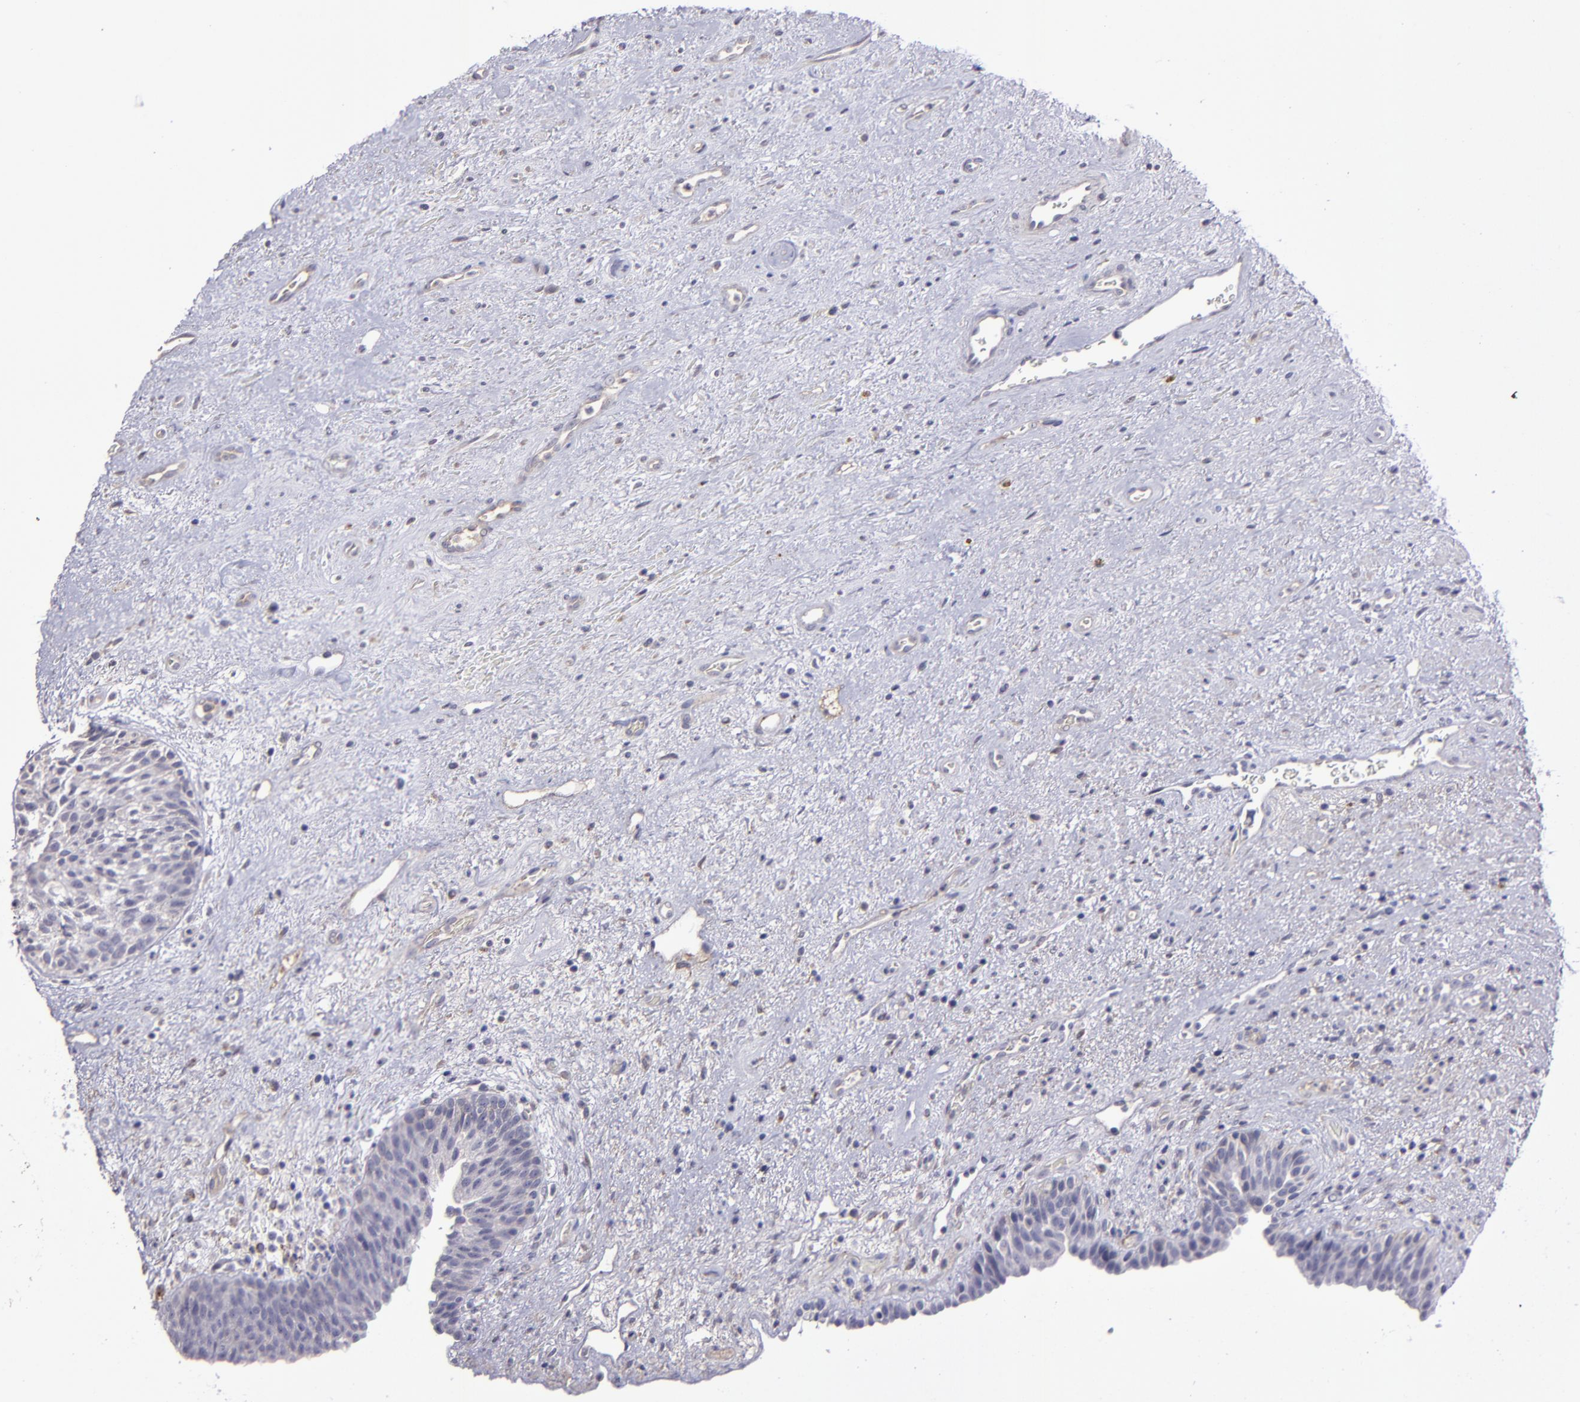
{"staining": {"intensity": "weak", "quantity": "<25%", "location": "cytoplasmic/membranous"}, "tissue": "urinary bladder", "cell_type": "Urothelial cells", "image_type": "normal", "snomed": [{"axis": "morphology", "description": "Normal tissue, NOS"}, {"axis": "topography", "description": "Urinary bladder"}], "caption": "IHC of benign urinary bladder exhibits no expression in urothelial cells. Nuclei are stained in blue.", "gene": "MASP1", "patient": {"sex": "male", "age": 48}}